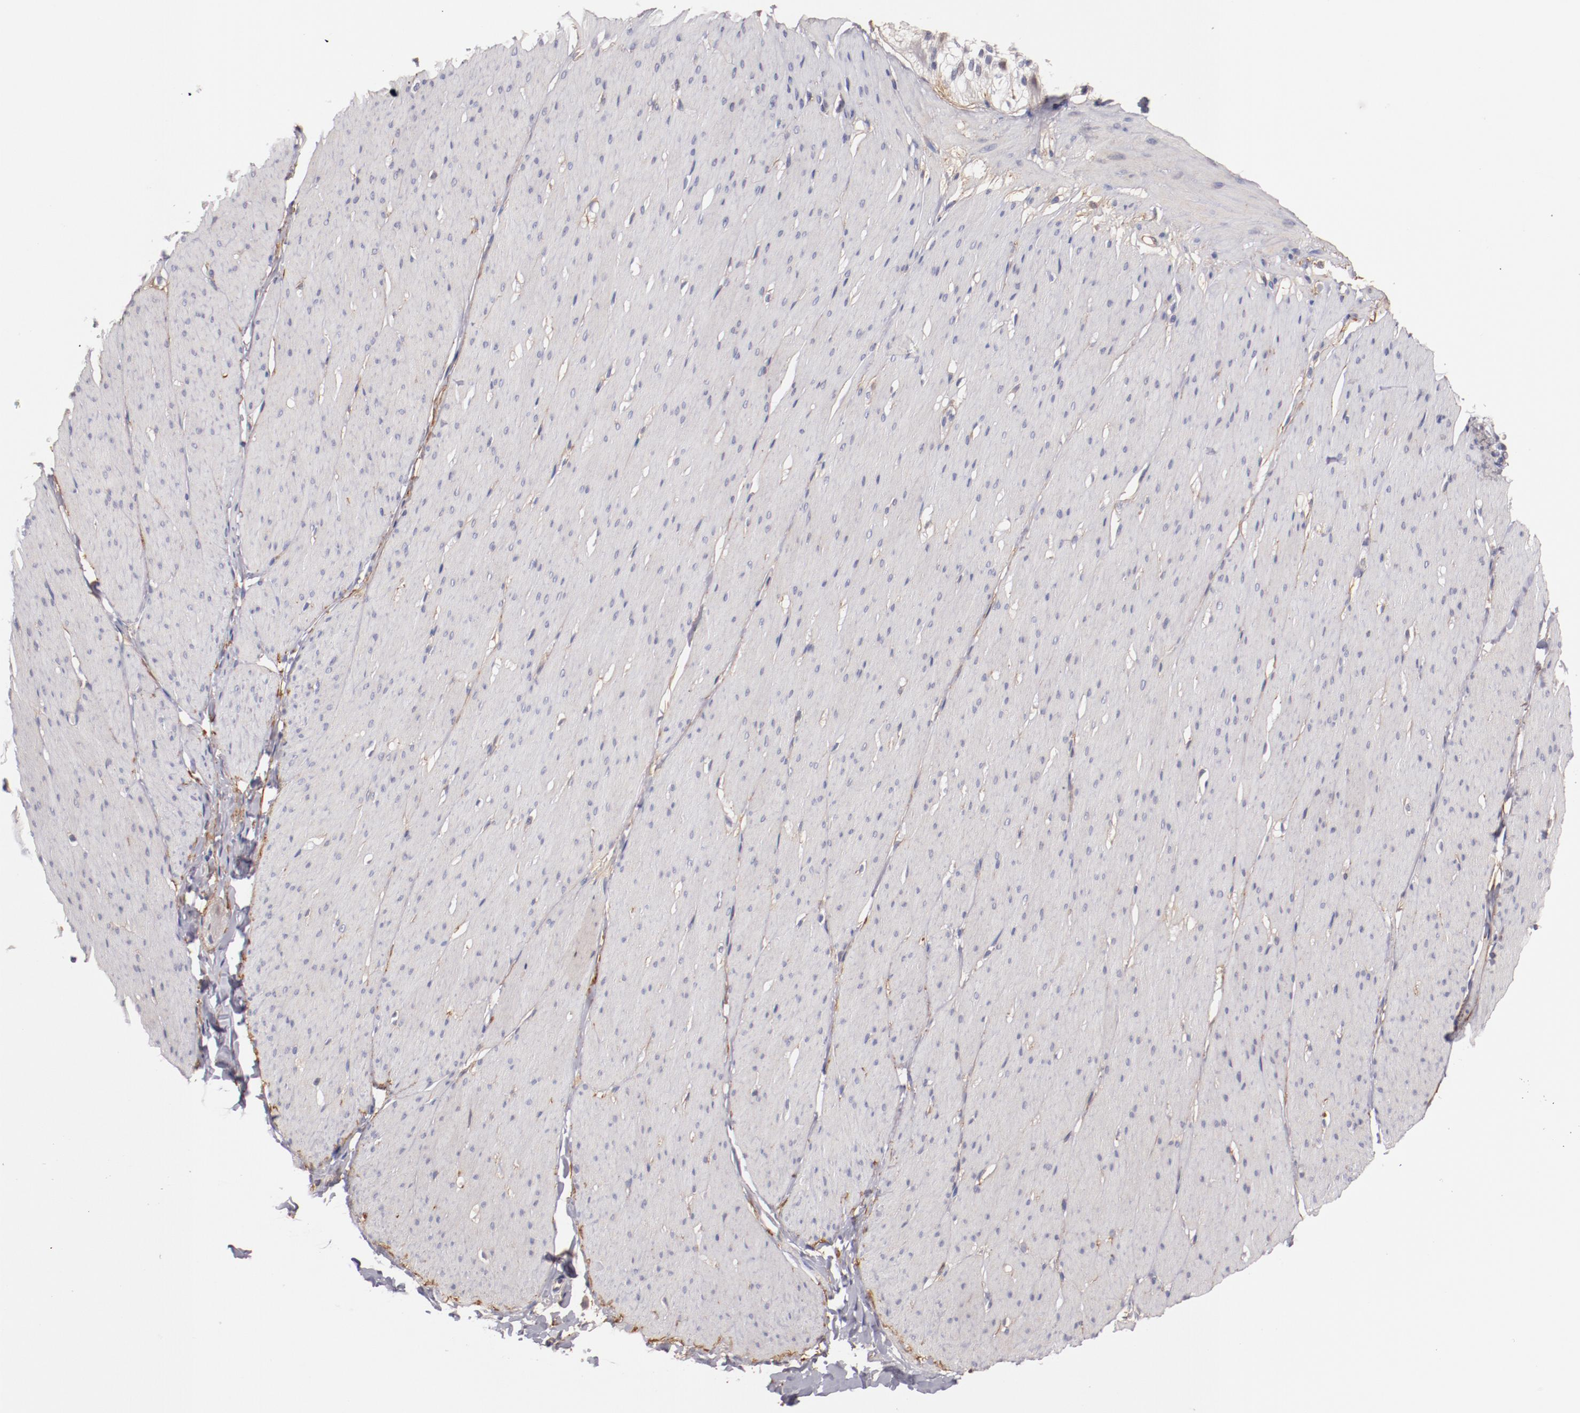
{"staining": {"intensity": "weak", "quantity": "<25%", "location": "cytoplasmic/membranous"}, "tissue": "smooth muscle", "cell_type": "Smooth muscle cells", "image_type": "normal", "snomed": [{"axis": "morphology", "description": "Normal tissue, NOS"}, {"axis": "topography", "description": "Smooth muscle"}, {"axis": "topography", "description": "Colon"}], "caption": "High power microscopy micrograph of an immunohistochemistry image of benign smooth muscle, revealing no significant staining in smooth muscle cells.", "gene": "MBL2", "patient": {"sex": "male", "age": 67}}